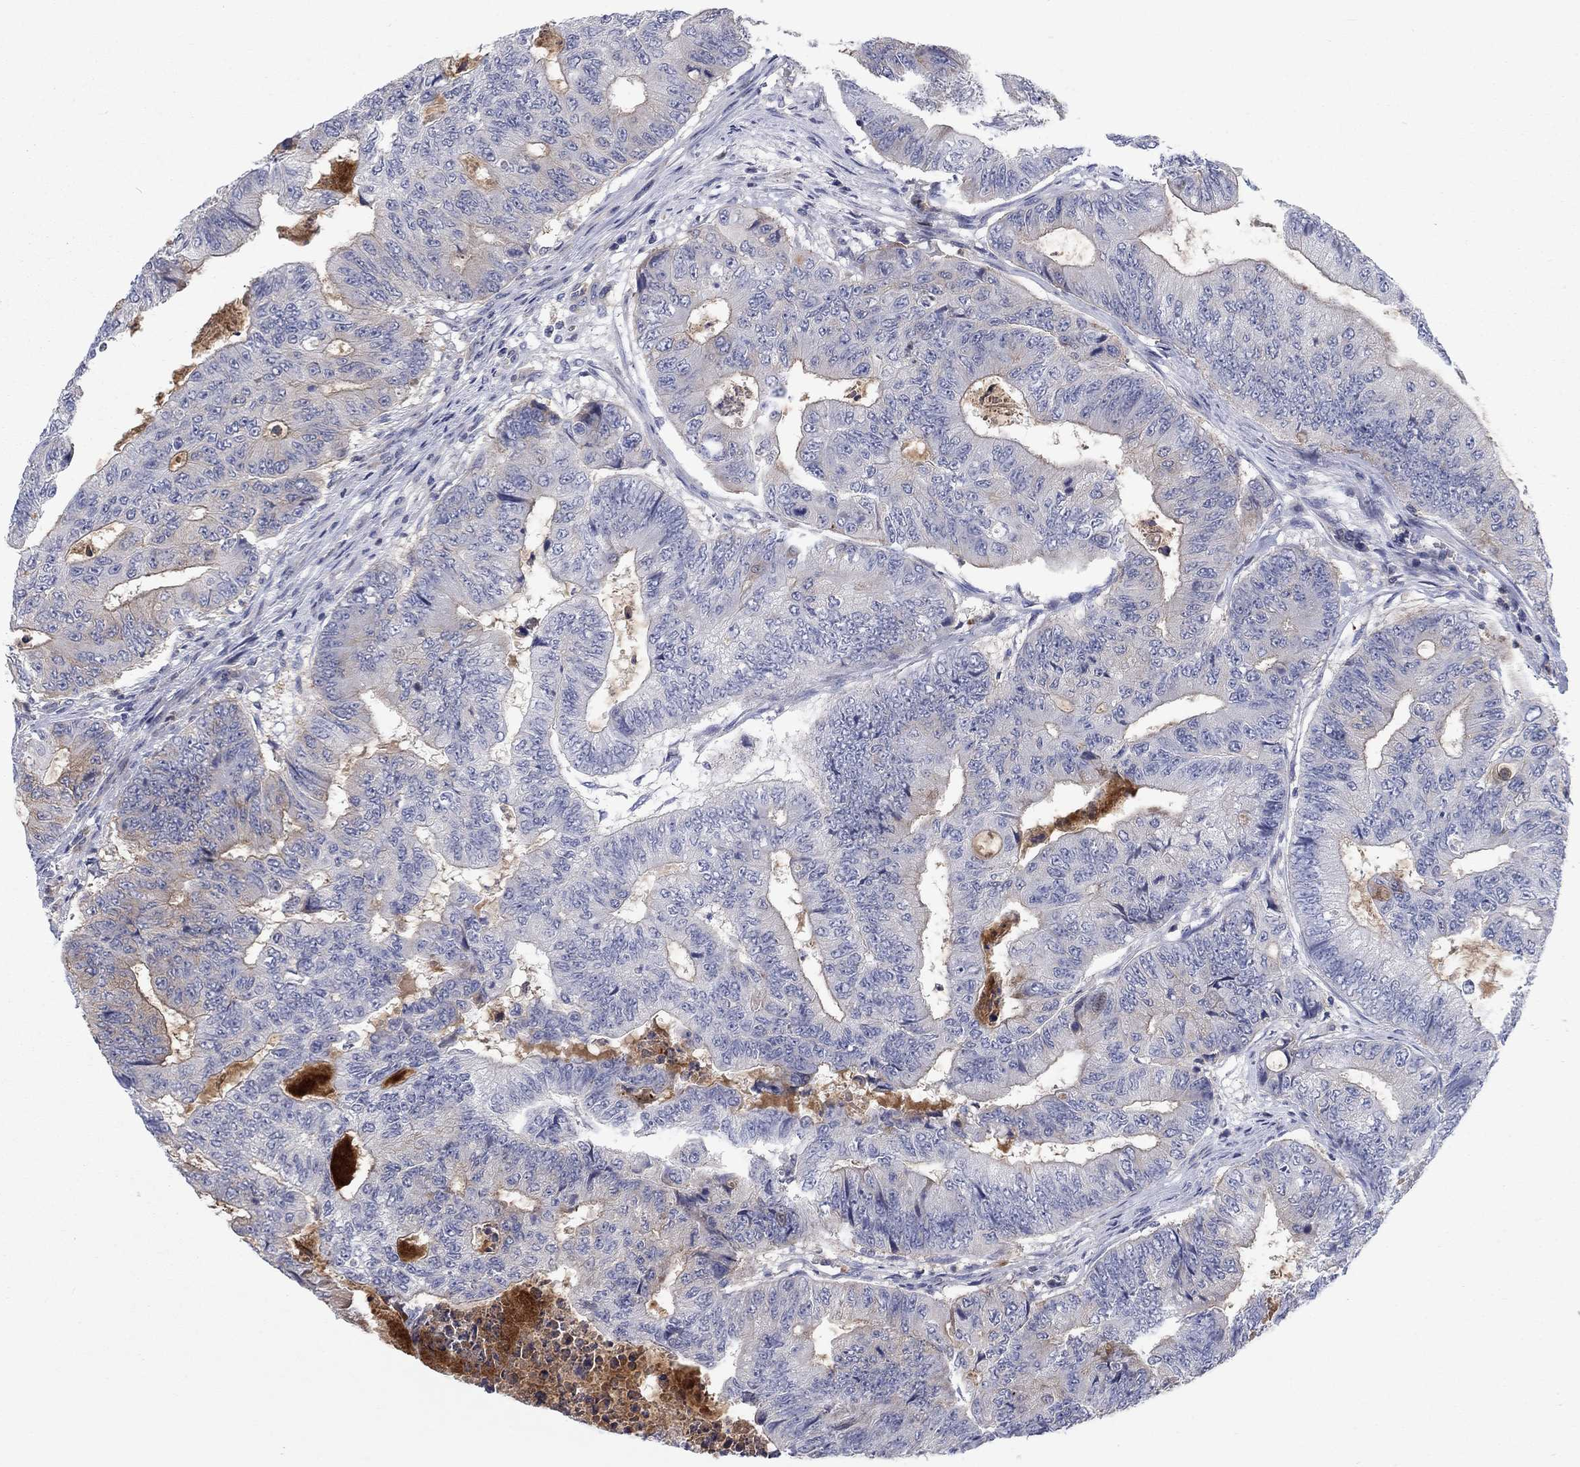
{"staining": {"intensity": "negative", "quantity": "none", "location": "none"}, "tissue": "colorectal cancer", "cell_type": "Tumor cells", "image_type": "cancer", "snomed": [{"axis": "morphology", "description": "Adenocarcinoma, NOS"}, {"axis": "topography", "description": "Colon"}], "caption": "Immunohistochemistry (IHC) of colorectal cancer exhibits no staining in tumor cells.", "gene": "KIF15", "patient": {"sex": "female", "age": 48}}